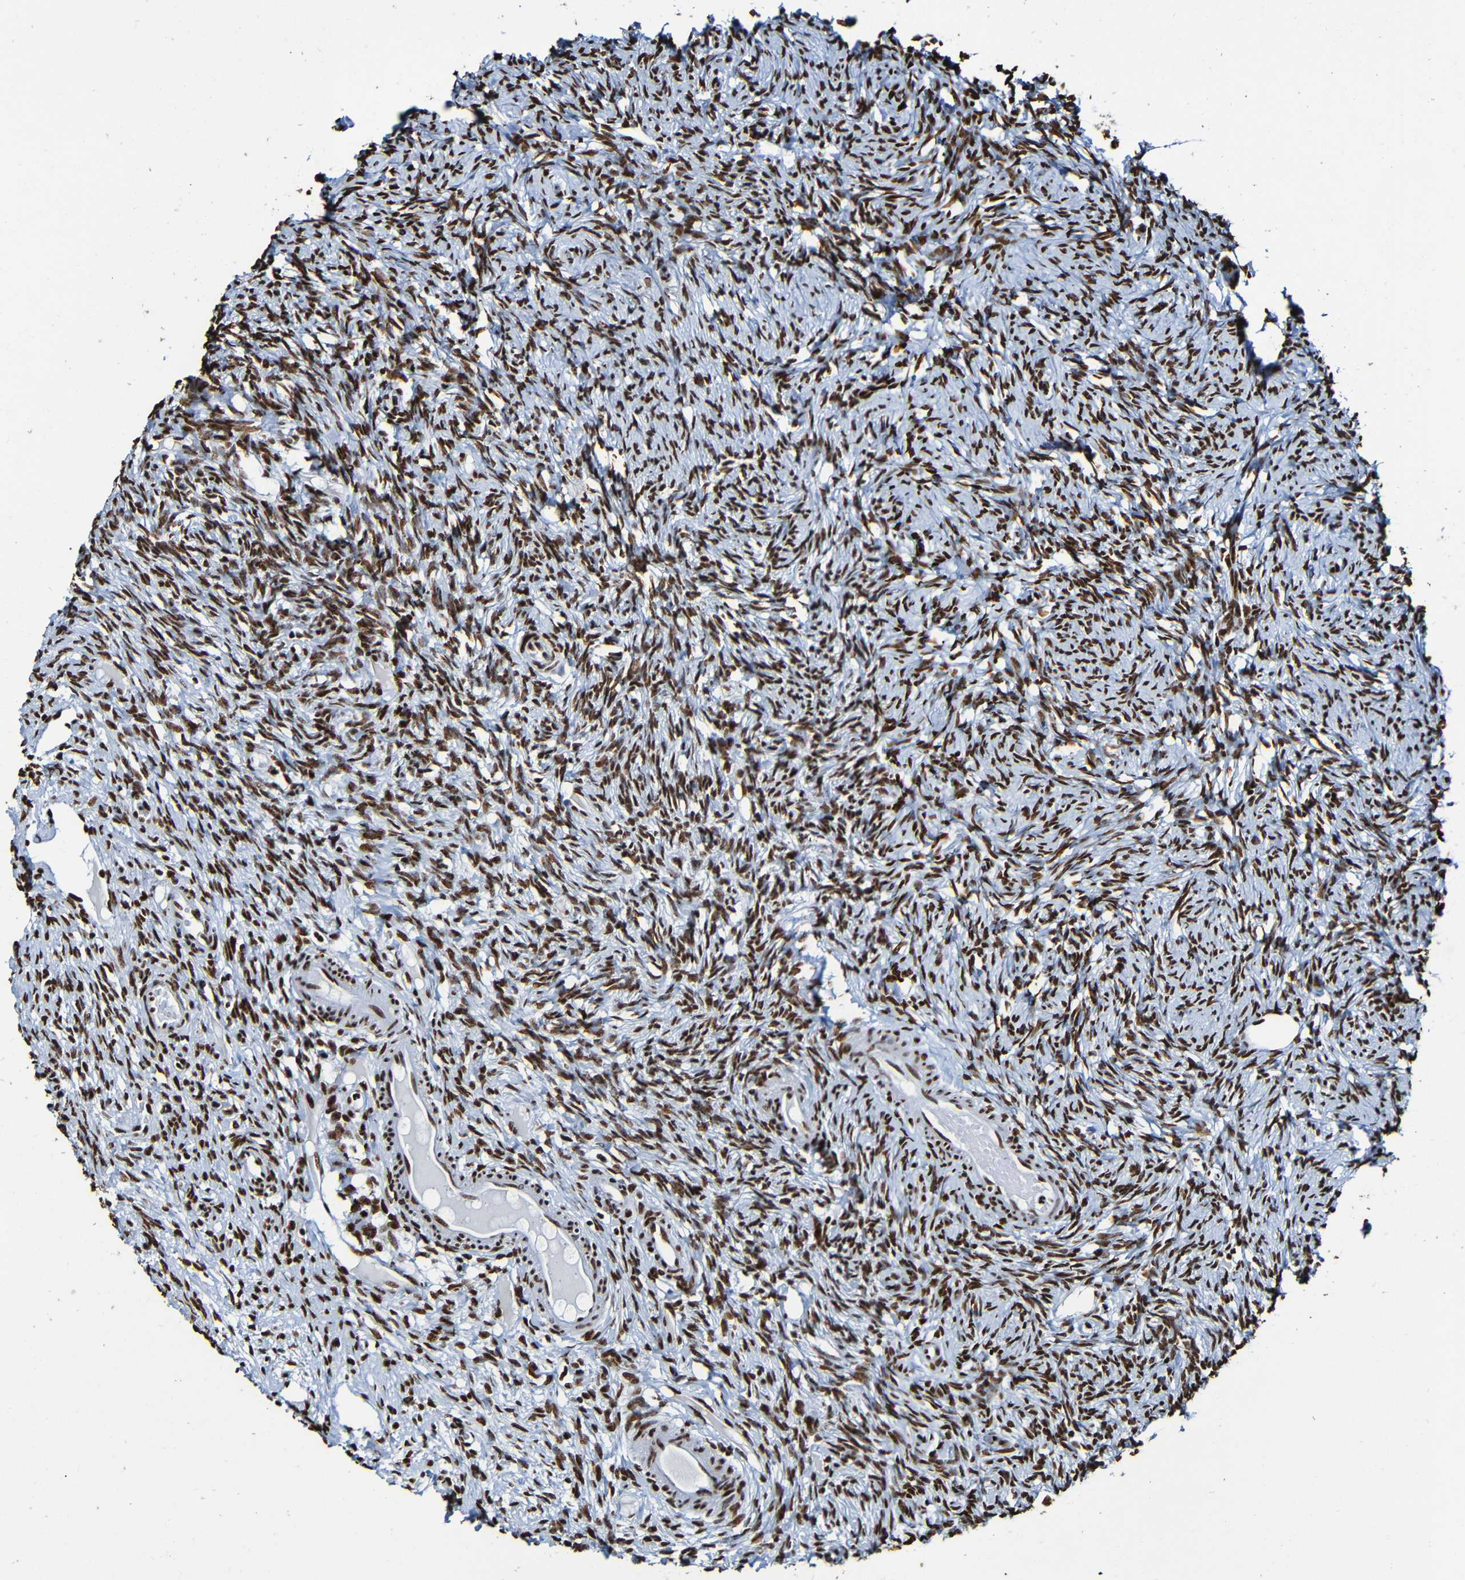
{"staining": {"intensity": "strong", "quantity": ">75%", "location": "nuclear"}, "tissue": "ovary", "cell_type": "Follicle cells", "image_type": "normal", "snomed": [{"axis": "morphology", "description": "Normal tissue, NOS"}, {"axis": "topography", "description": "Ovary"}], "caption": "Immunohistochemistry histopathology image of unremarkable ovary: ovary stained using immunohistochemistry shows high levels of strong protein expression localized specifically in the nuclear of follicle cells, appearing as a nuclear brown color.", "gene": "SRSF3", "patient": {"sex": "female", "age": 33}}